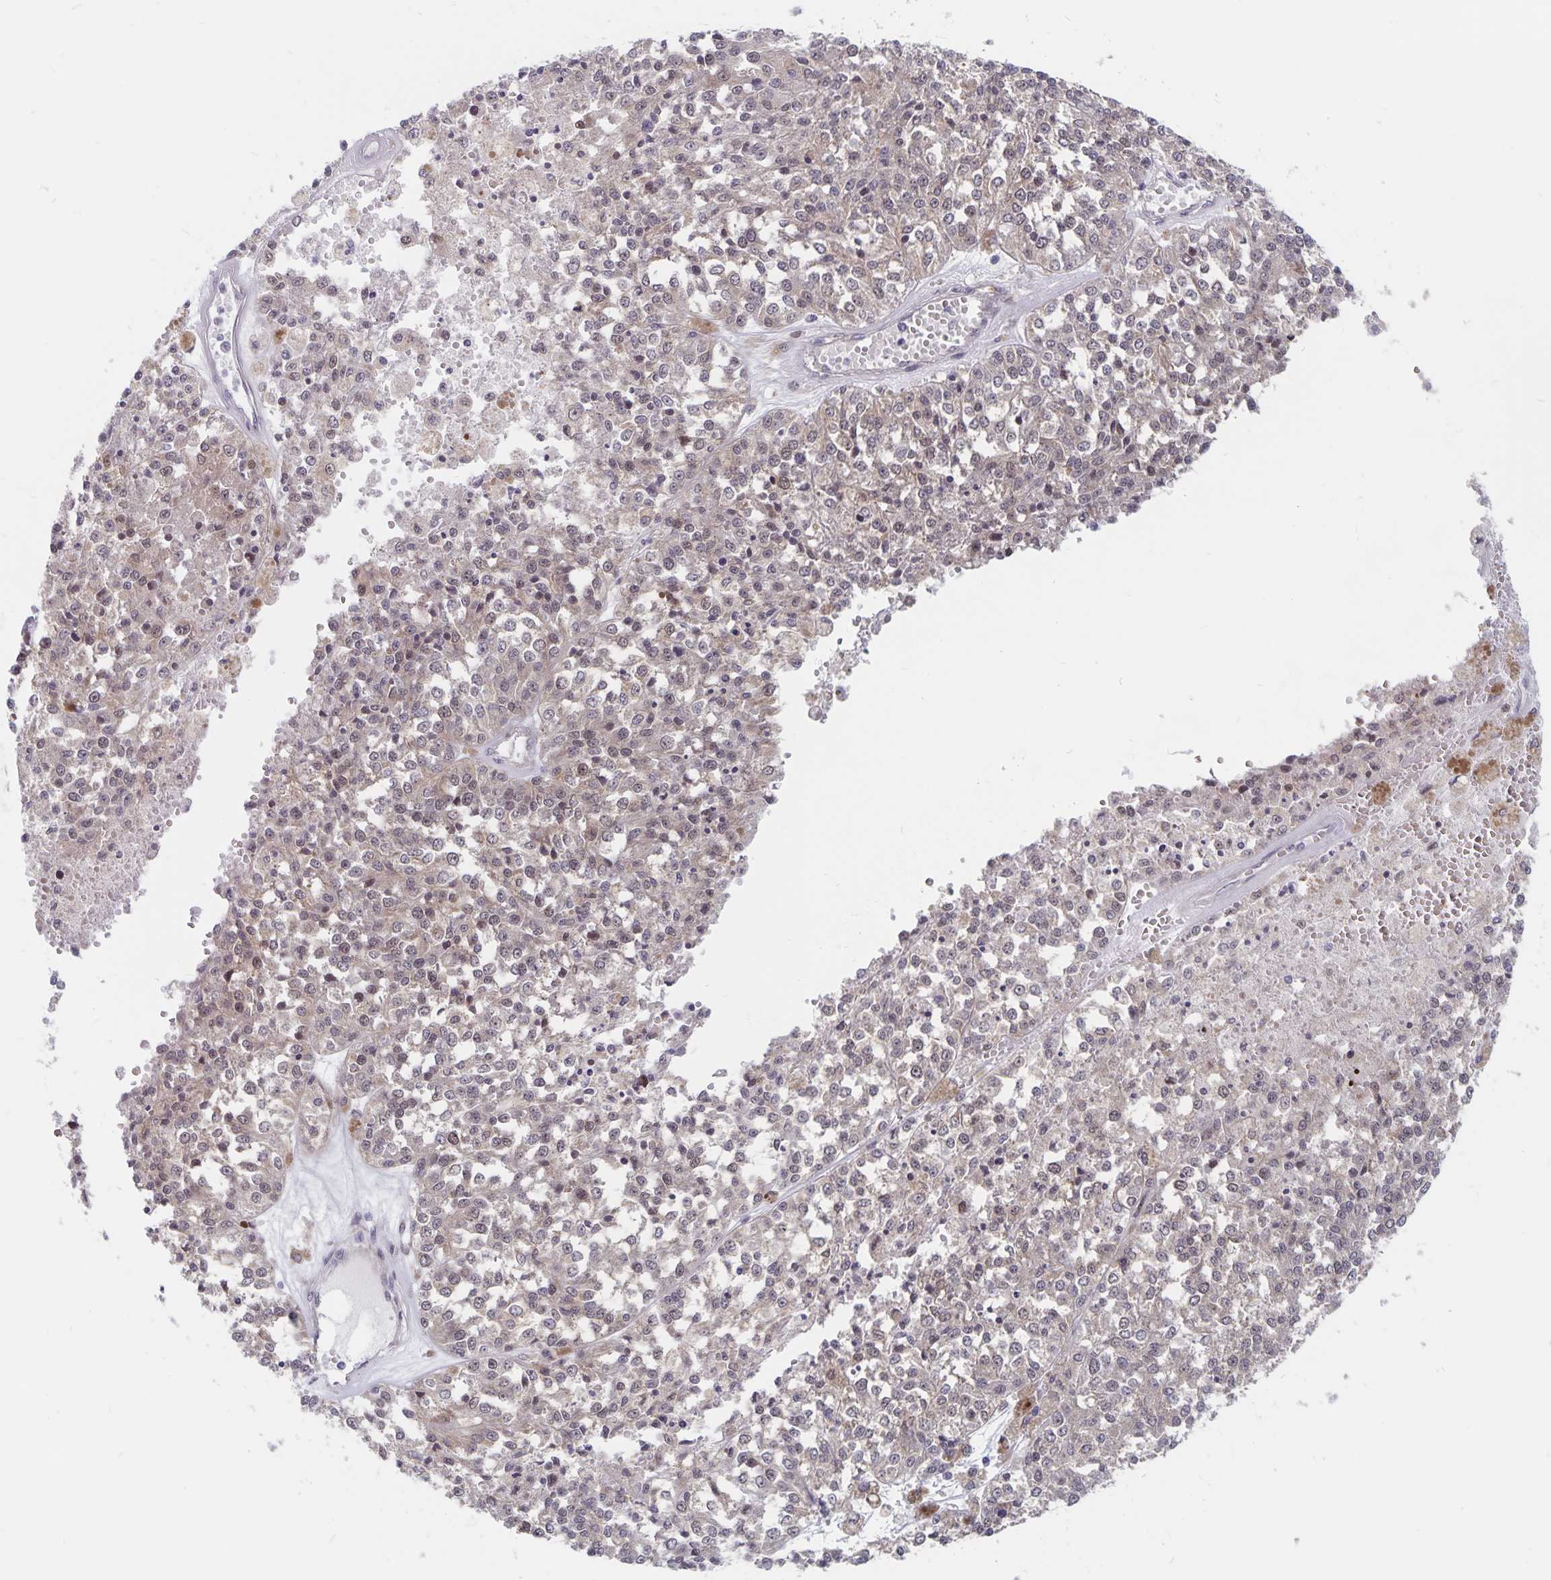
{"staining": {"intensity": "weak", "quantity": "<25%", "location": "nuclear"}, "tissue": "melanoma", "cell_type": "Tumor cells", "image_type": "cancer", "snomed": [{"axis": "morphology", "description": "Malignant melanoma, Metastatic site"}, {"axis": "topography", "description": "Lymph node"}], "caption": "An immunohistochemistry (IHC) image of melanoma is shown. There is no staining in tumor cells of melanoma.", "gene": "BAG6", "patient": {"sex": "female", "age": 64}}